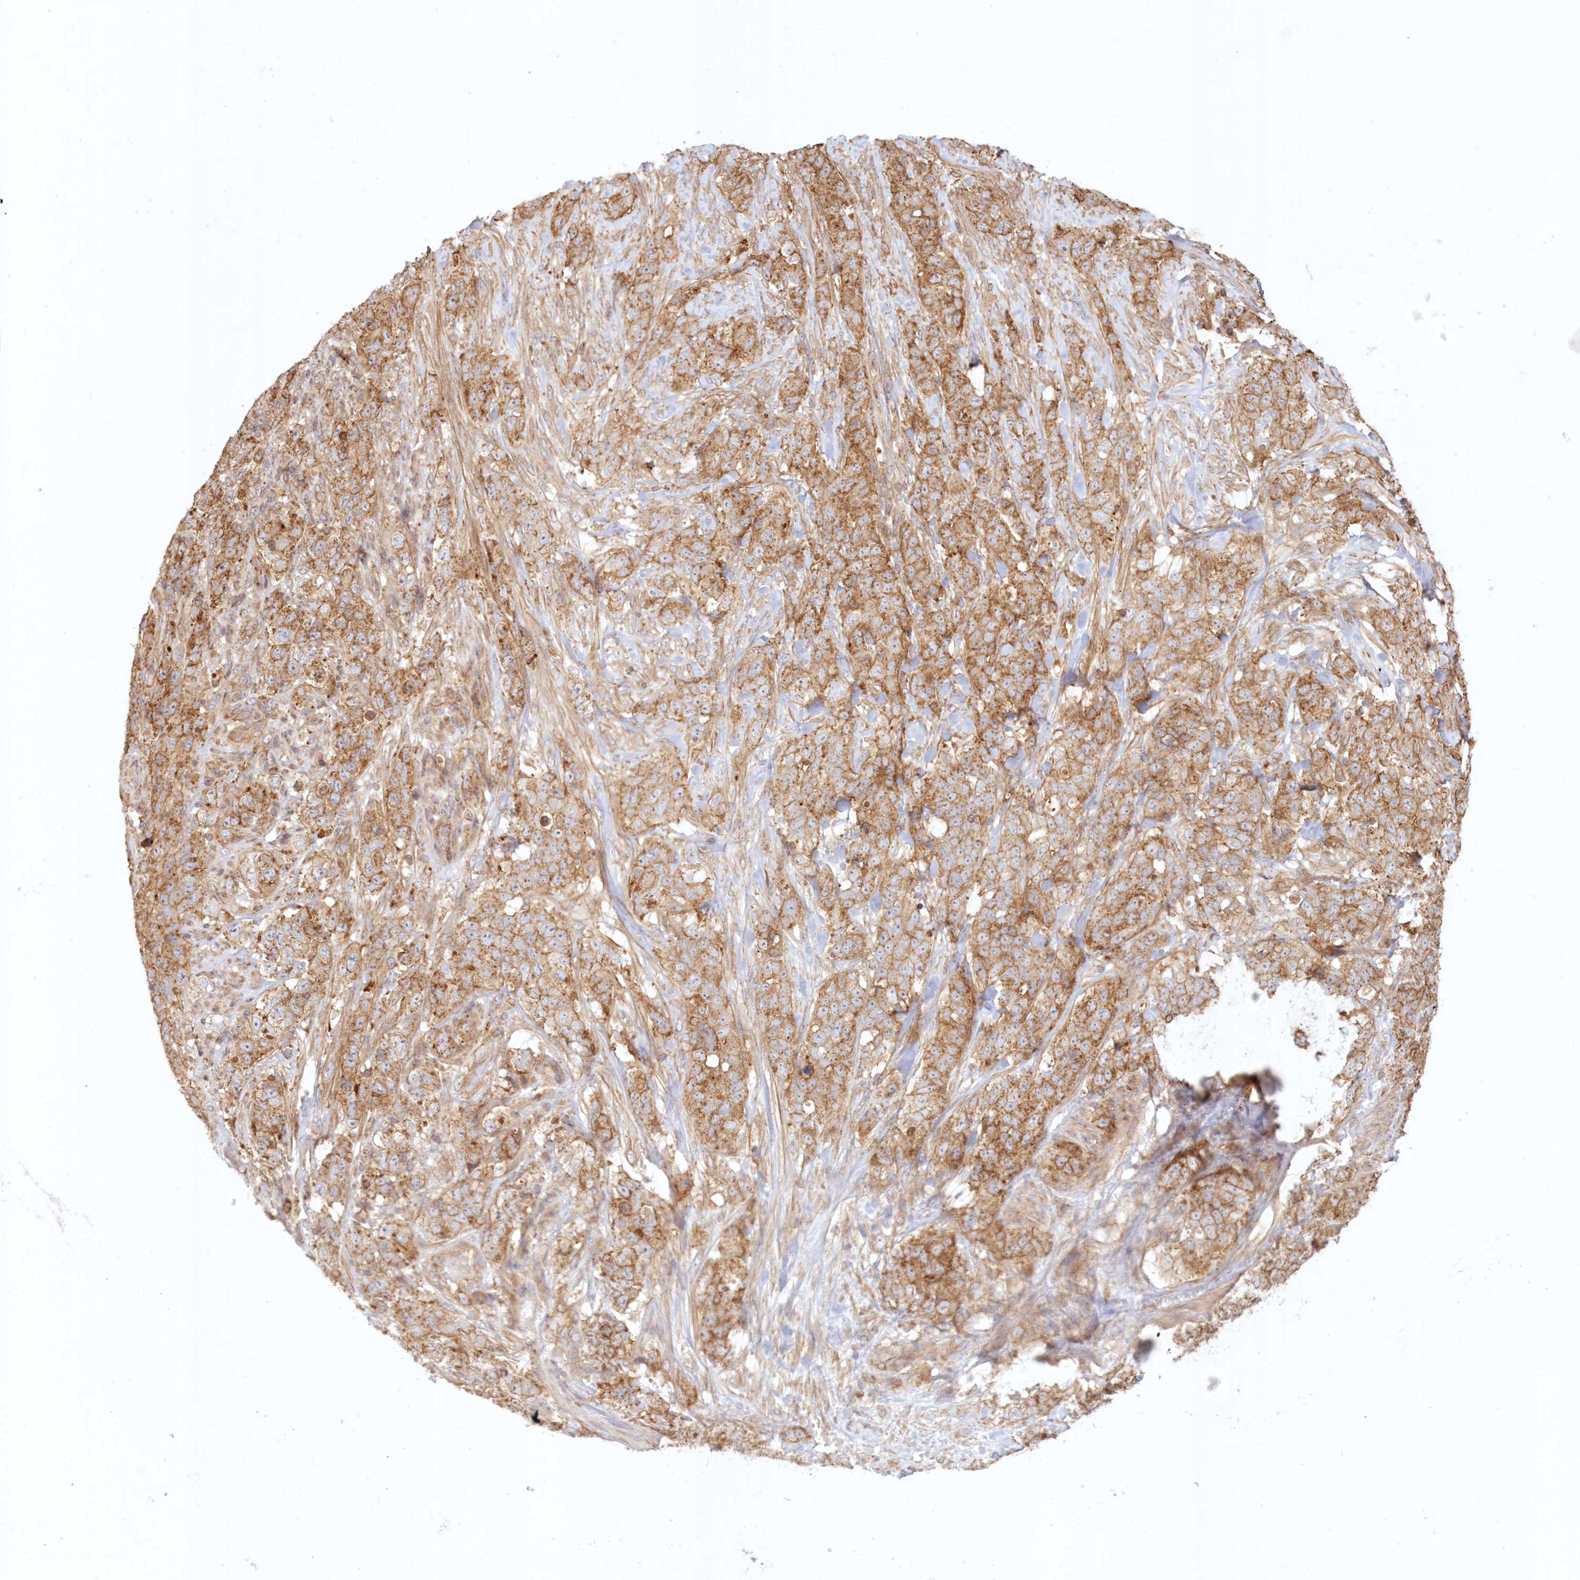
{"staining": {"intensity": "moderate", "quantity": ">75%", "location": "cytoplasmic/membranous"}, "tissue": "stomach cancer", "cell_type": "Tumor cells", "image_type": "cancer", "snomed": [{"axis": "morphology", "description": "Adenocarcinoma, NOS"}, {"axis": "topography", "description": "Stomach"}], "caption": "Protein staining of stomach adenocarcinoma tissue displays moderate cytoplasmic/membranous positivity in approximately >75% of tumor cells.", "gene": "KIAA0232", "patient": {"sex": "male", "age": 48}}